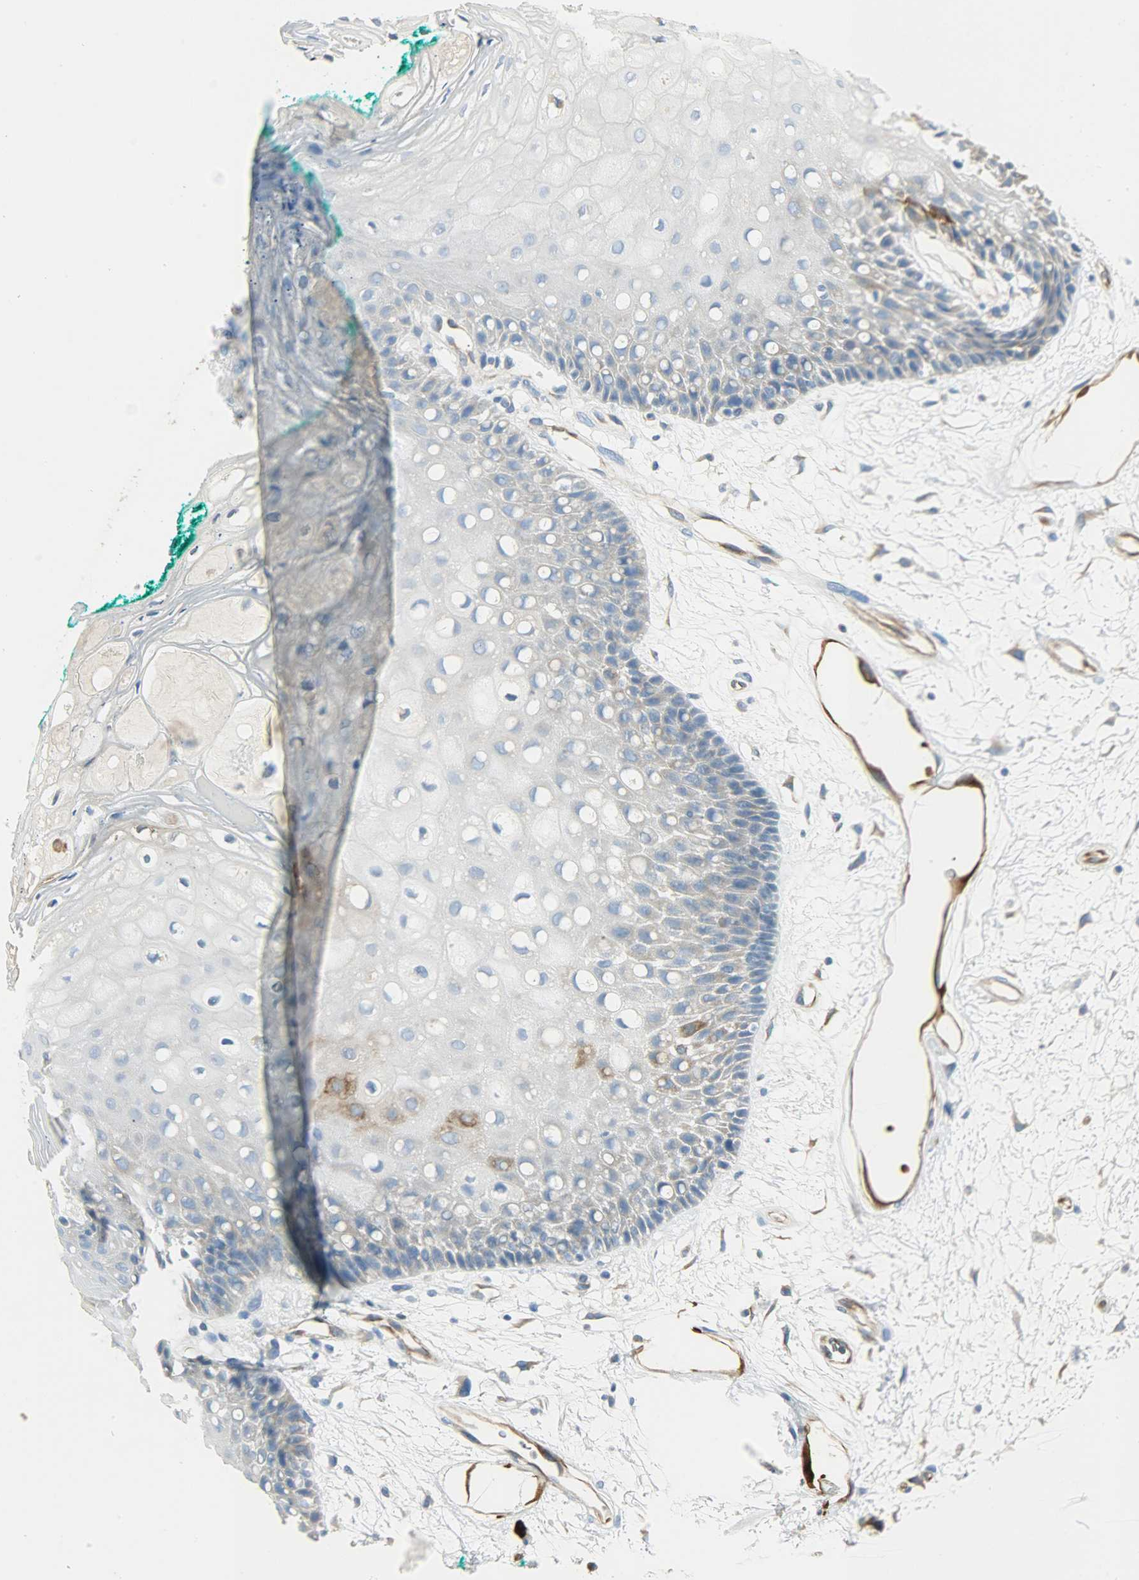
{"staining": {"intensity": "weak", "quantity": "<25%", "location": "cytoplasmic/membranous"}, "tissue": "oral mucosa", "cell_type": "Squamous epithelial cells", "image_type": "normal", "snomed": [{"axis": "morphology", "description": "Normal tissue, NOS"}, {"axis": "morphology", "description": "Squamous cell carcinoma, NOS"}, {"axis": "topography", "description": "Skeletal muscle"}, {"axis": "topography", "description": "Oral tissue"}, {"axis": "topography", "description": "Head-Neck"}], "caption": "IHC image of unremarkable human oral mucosa stained for a protein (brown), which exhibits no staining in squamous epithelial cells. The staining was performed using DAB (3,3'-diaminobenzidine) to visualize the protein expression in brown, while the nuclei were stained in blue with hematoxylin (Magnification: 20x).", "gene": "WARS1", "patient": {"sex": "female", "age": 84}}